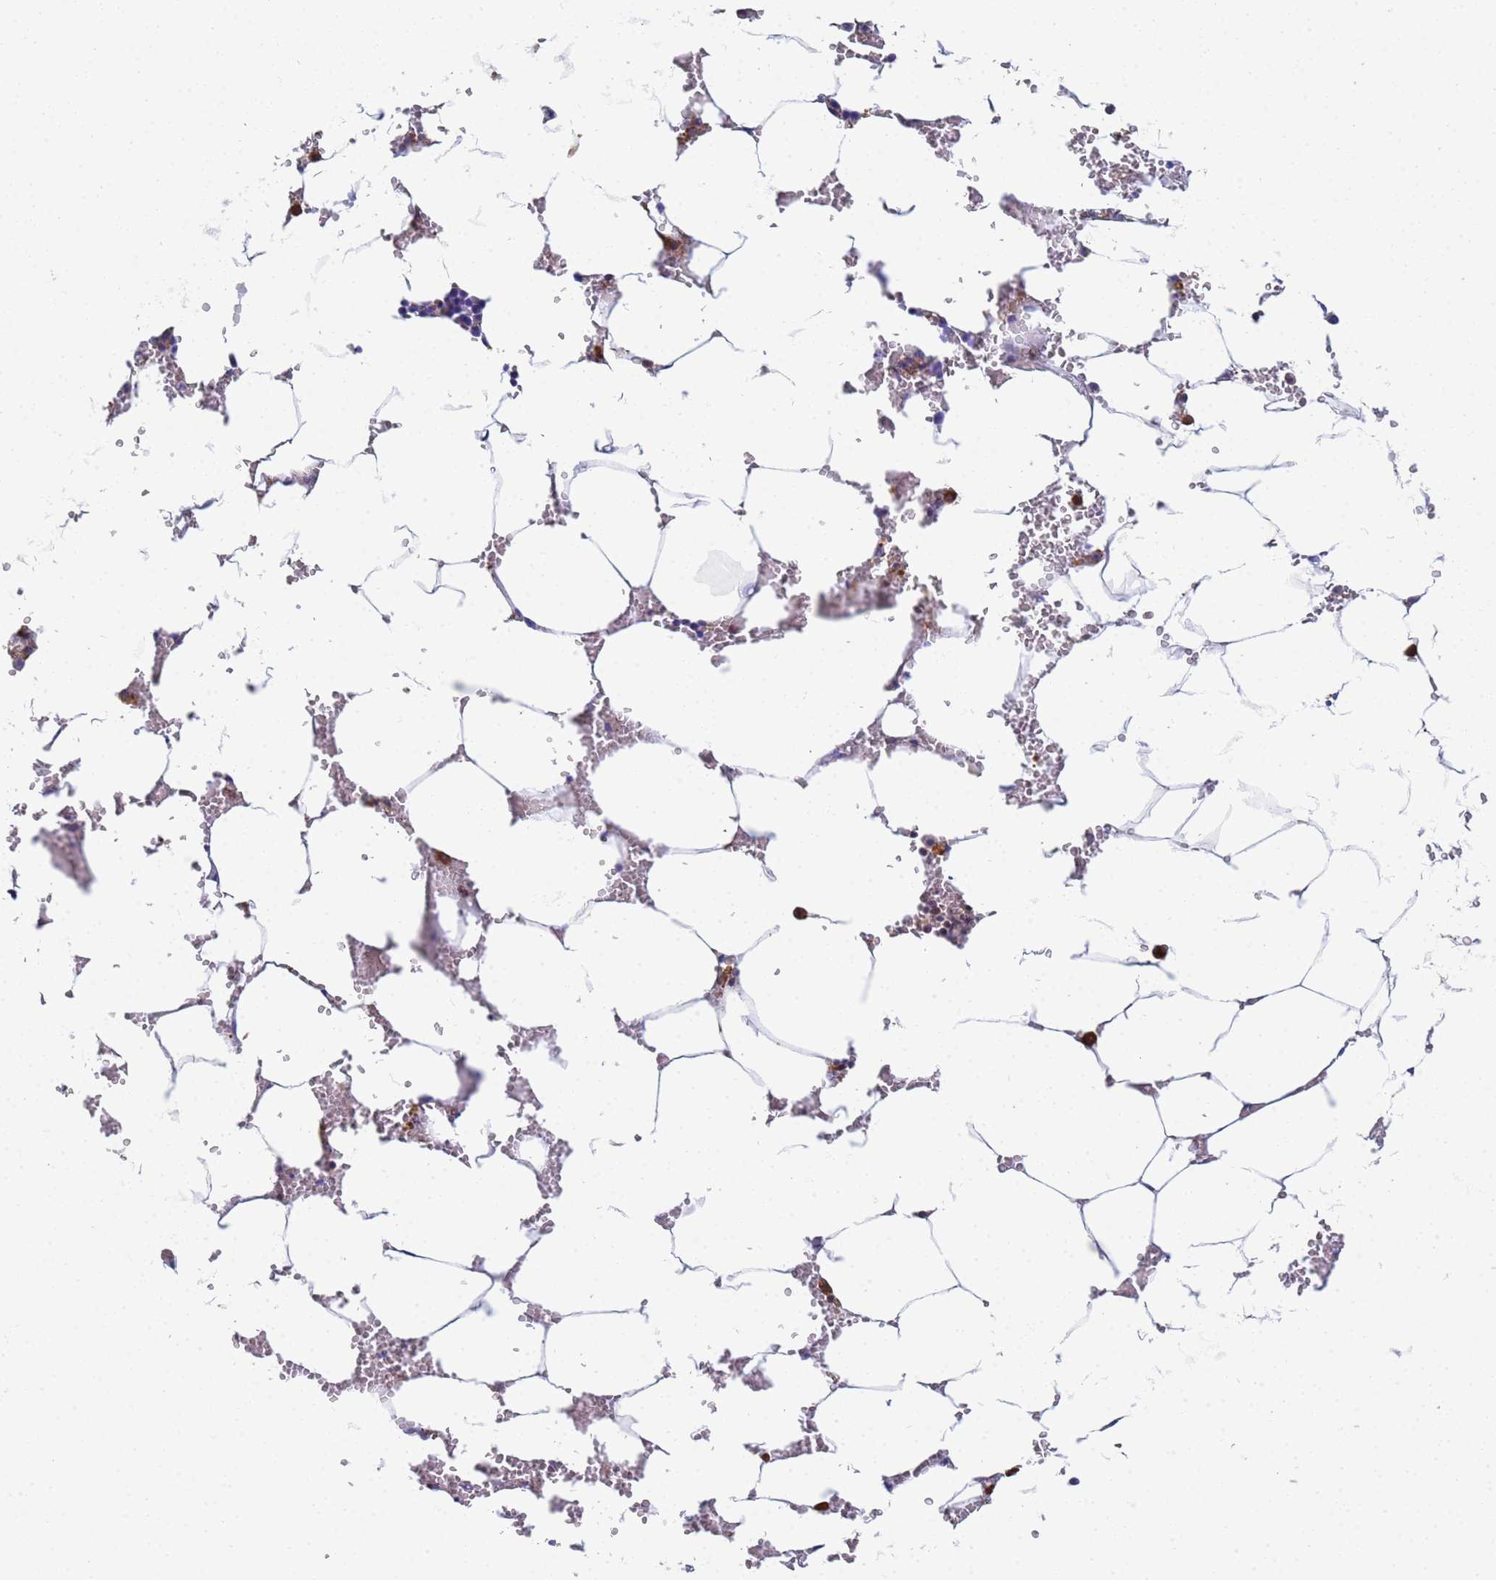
{"staining": {"intensity": "moderate", "quantity": "<25%", "location": "cytoplasmic/membranous"}, "tissue": "bone marrow", "cell_type": "Hematopoietic cells", "image_type": "normal", "snomed": [{"axis": "morphology", "description": "Normal tissue, NOS"}, {"axis": "topography", "description": "Bone marrow"}], "caption": "Immunohistochemistry (IHC) staining of normal bone marrow, which demonstrates low levels of moderate cytoplasmic/membranous expression in approximately <25% of hematopoietic cells indicating moderate cytoplasmic/membranous protein expression. The staining was performed using DAB (brown) for protein detection and nuclei were counterstained in hematoxylin (blue).", "gene": "ZNG1A", "patient": {"sex": "male", "age": 70}}